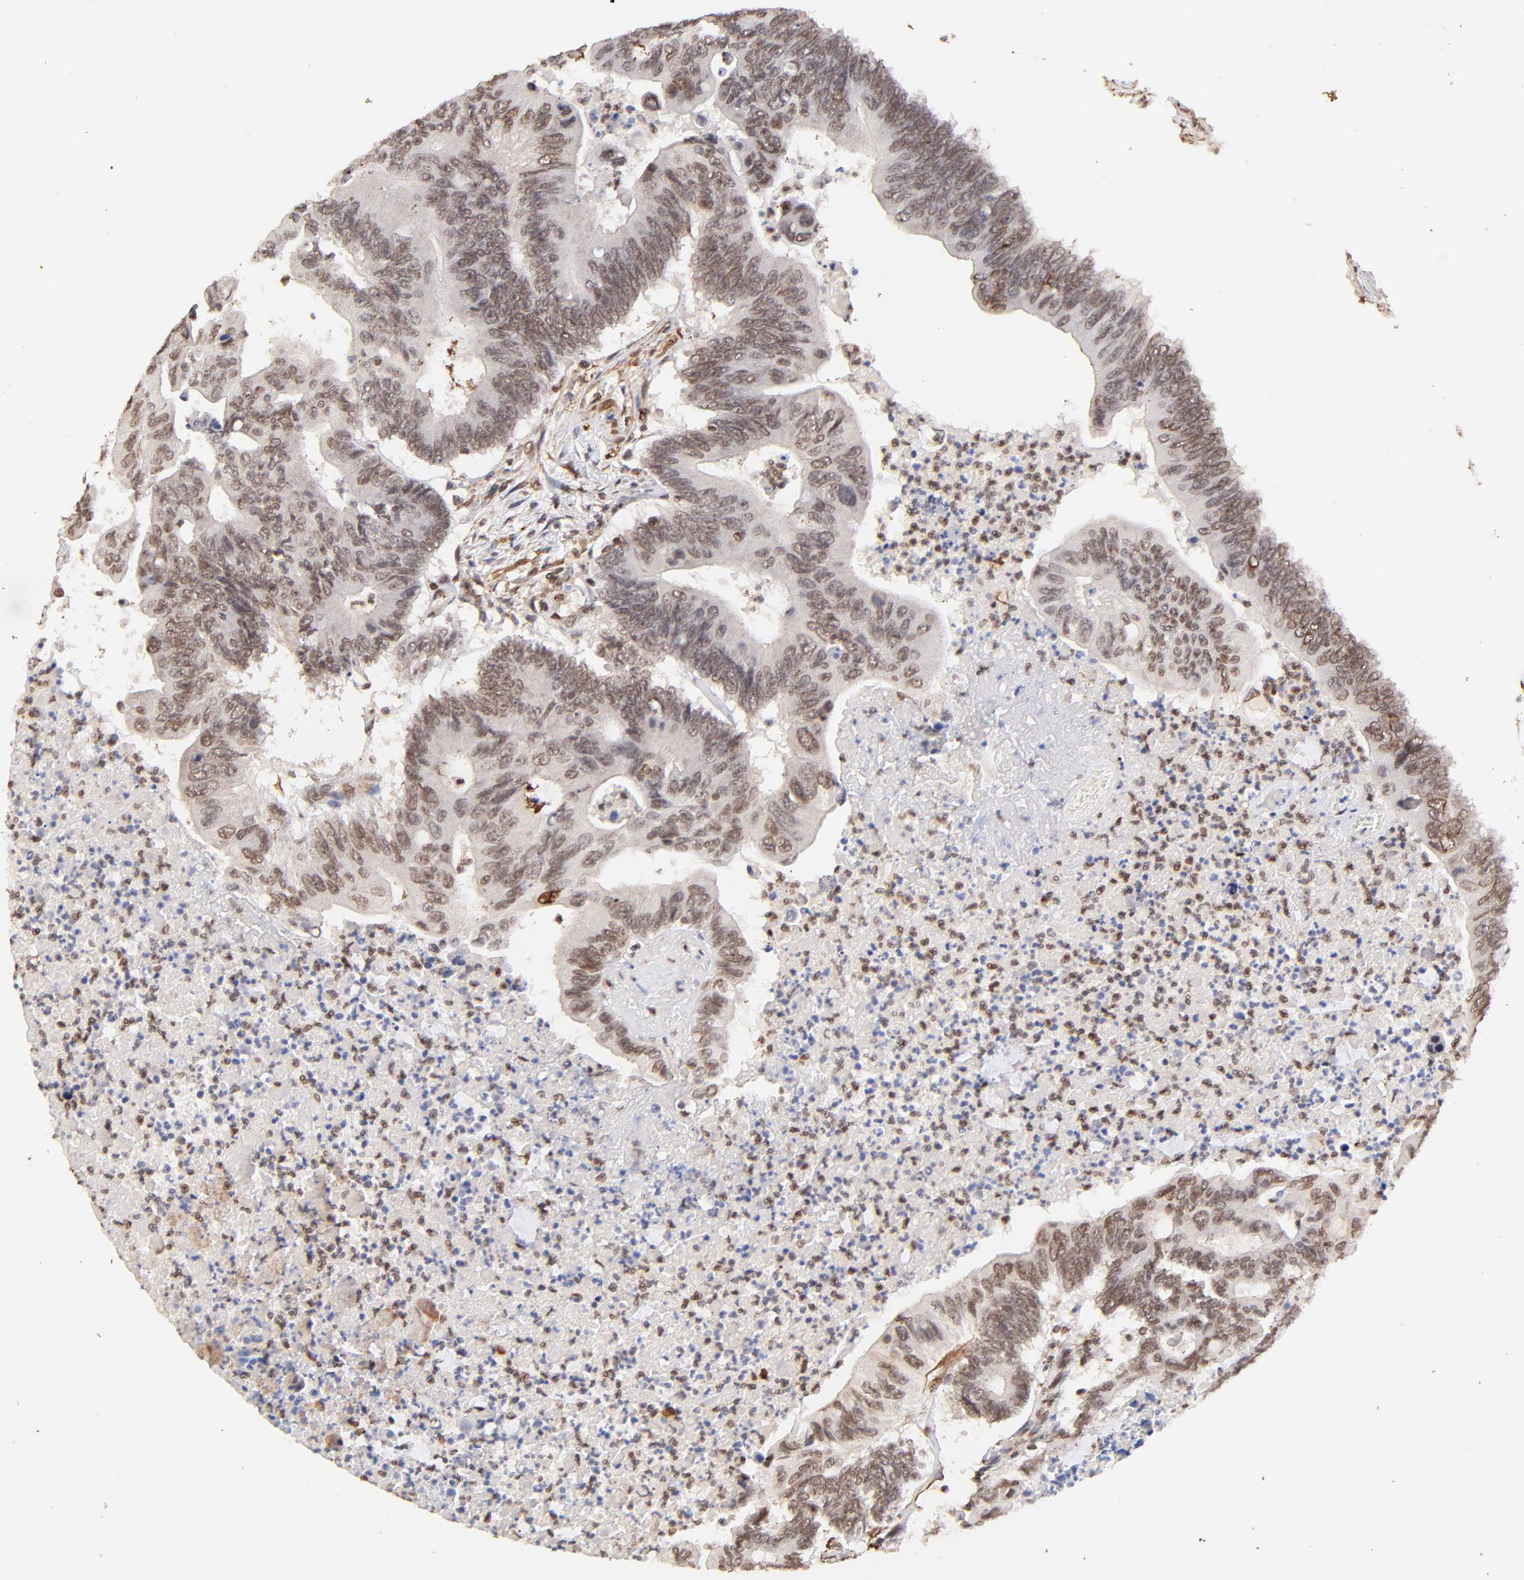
{"staining": {"intensity": "weak", "quantity": "25%-75%", "location": "nuclear"}, "tissue": "colorectal cancer", "cell_type": "Tumor cells", "image_type": "cancer", "snomed": [{"axis": "morphology", "description": "Adenocarcinoma, NOS"}, {"axis": "topography", "description": "Colon"}], "caption": "Immunohistochemistry (IHC) histopathology image of neoplastic tissue: human adenocarcinoma (colorectal) stained using immunohistochemistry demonstrates low levels of weak protein expression localized specifically in the nuclear of tumor cells, appearing as a nuclear brown color.", "gene": "ZFP92", "patient": {"sex": "male", "age": 65}}